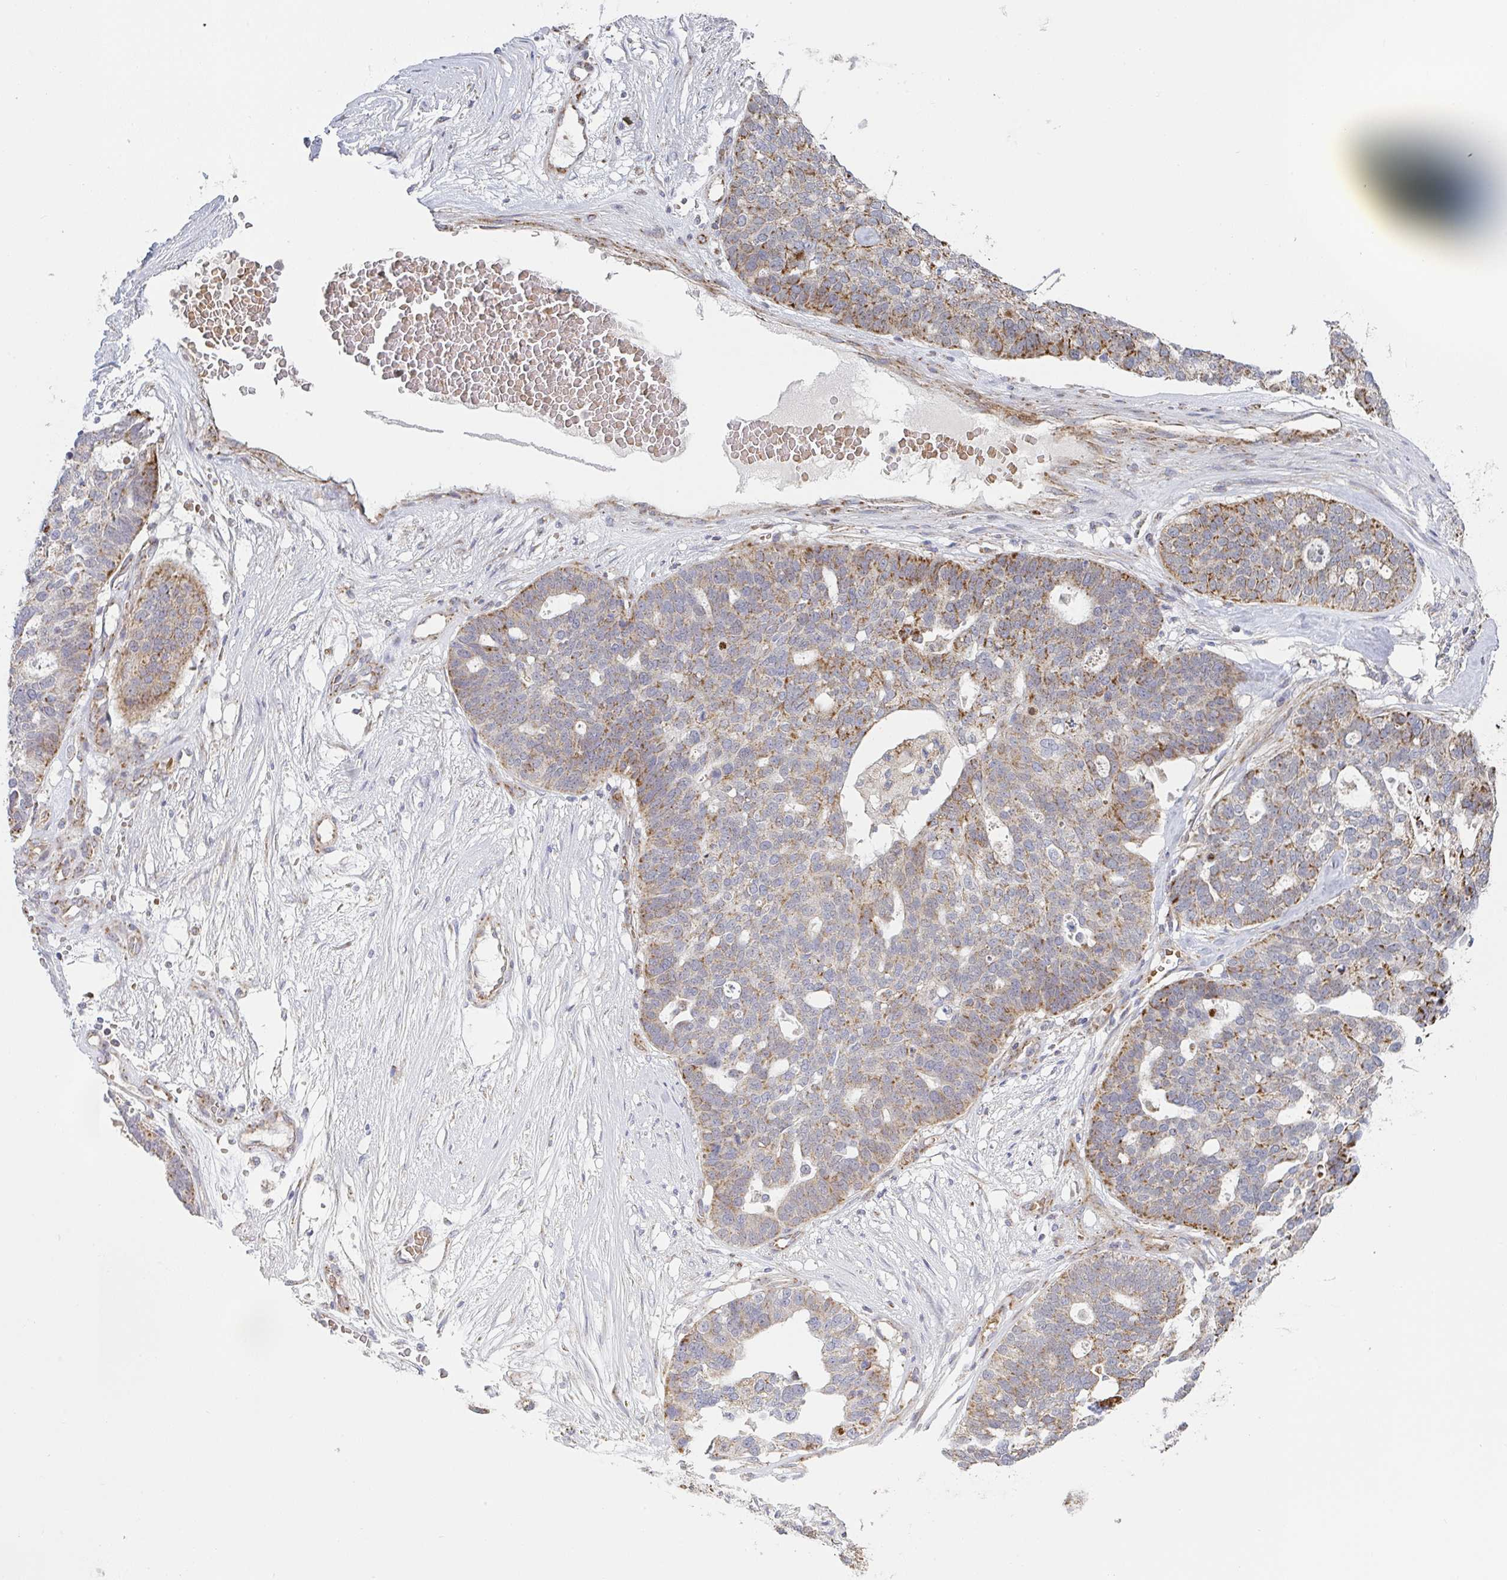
{"staining": {"intensity": "moderate", "quantity": "25%-75%", "location": "cytoplasmic/membranous"}, "tissue": "ovarian cancer", "cell_type": "Tumor cells", "image_type": "cancer", "snomed": [{"axis": "morphology", "description": "Cystadenocarcinoma, serous, NOS"}, {"axis": "topography", "description": "Ovary"}], "caption": "Serous cystadenocarcinoma (ovarian) stained with a protein marker displays moderate staining in tumor cells.", "gene": "ZNF526", "patient": {"sex": "female", "age": 59}}